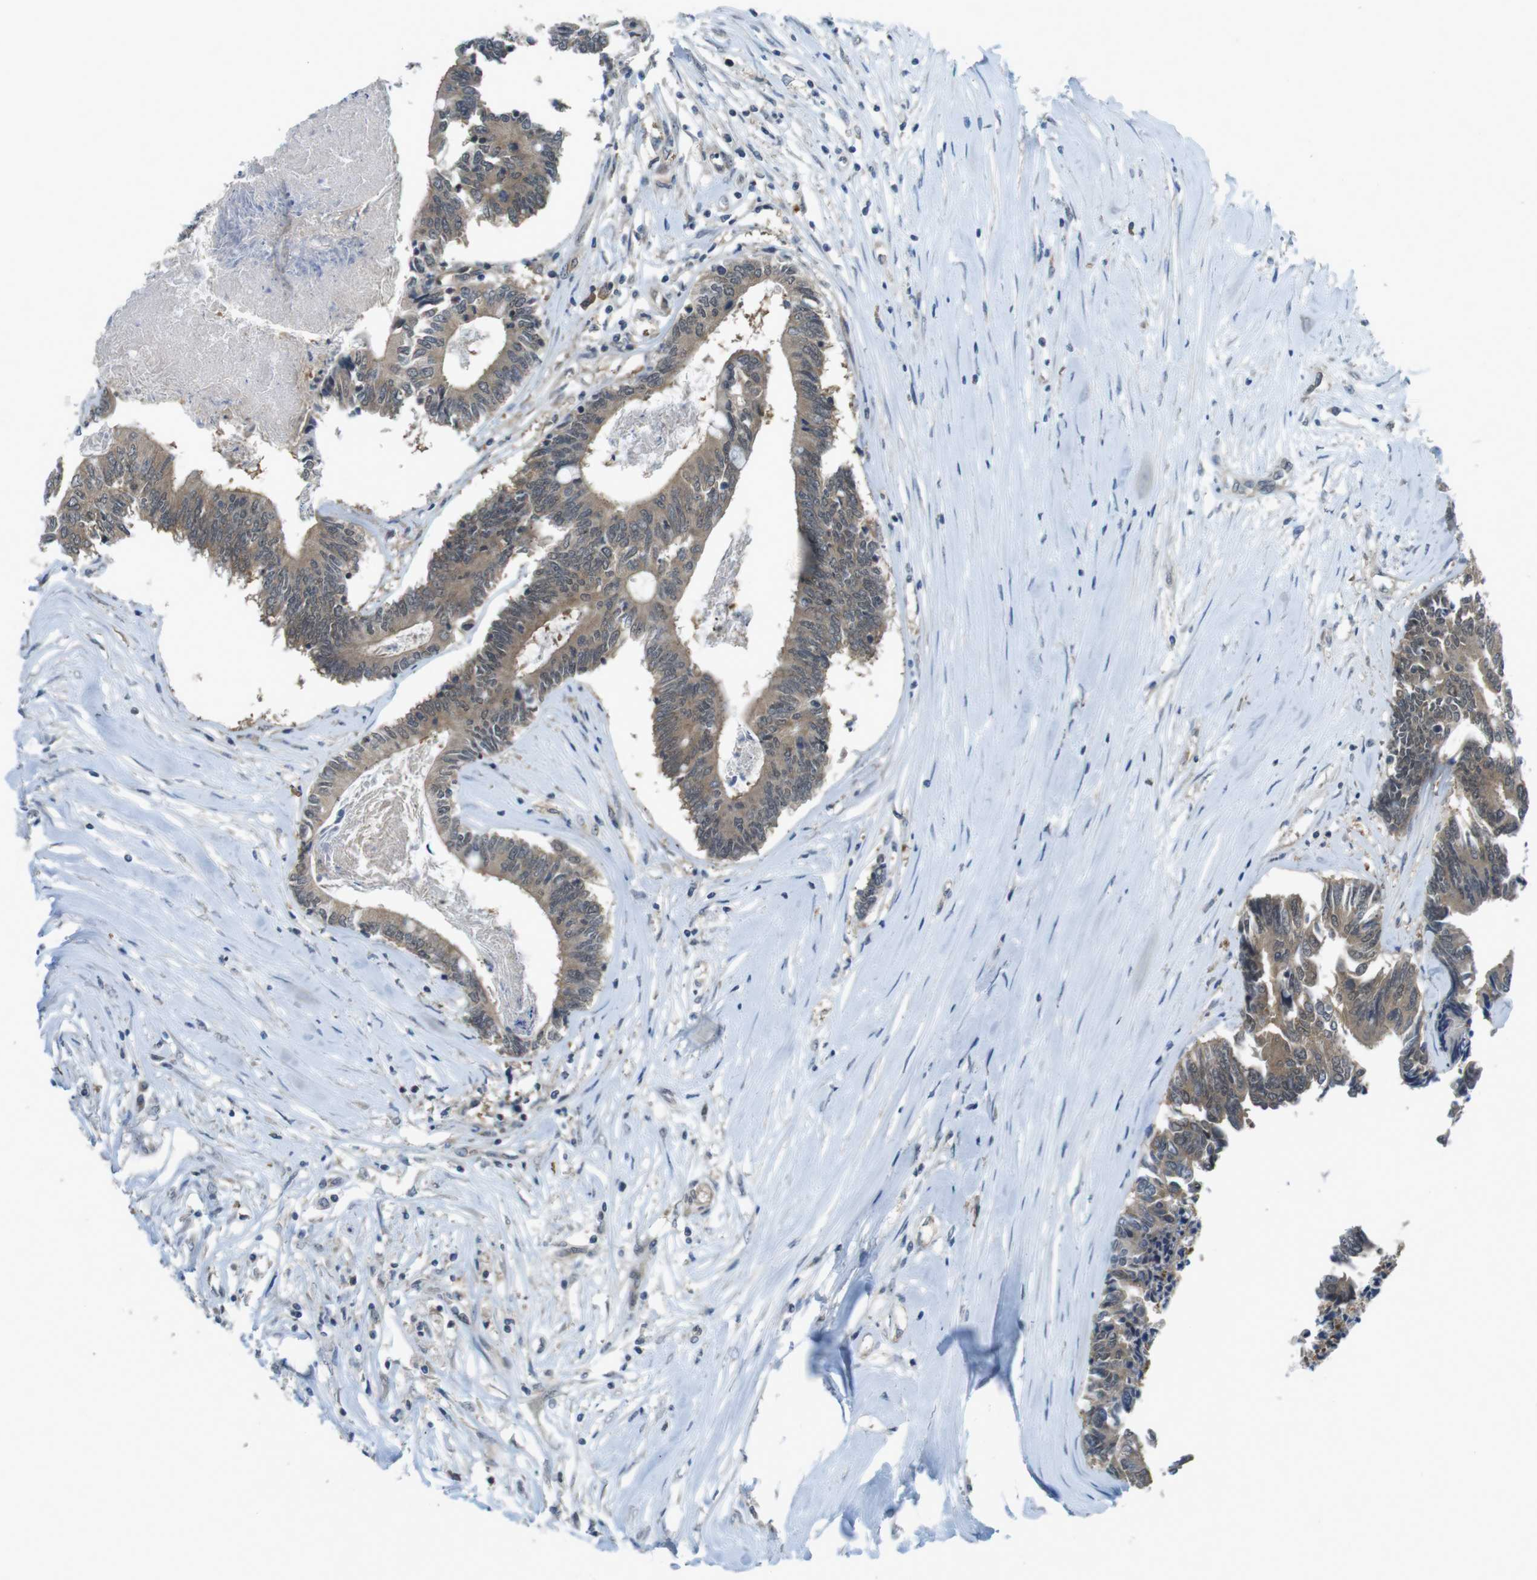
{"staining": {"intensity": "moderate", "quantity": ">75%", "location": "cytoplasmic/membranous"}, "tissue": "colorectal cancer", "cell_type": "Tumor cells", "image_type": "cancer", "snomed": [{"axis": "morphology", "description": "Adenocarcinoma, NOS"}, {"axis": "topography", "description": "Rectum"}], "caption": "An IHC image of neoplastic tissue is shown. Protein staining in brown shows moderate cytoplasmic/membranous positivity in colorectal cancer (adenocarcinoma) within tumor cells. The protein is stained brown, and the nuclei are stained in blue (DAB IHC with brightfield microscopy, high magnification).", "gene": "SUGT1", "patient": {"sex": "male", "age": 63}}